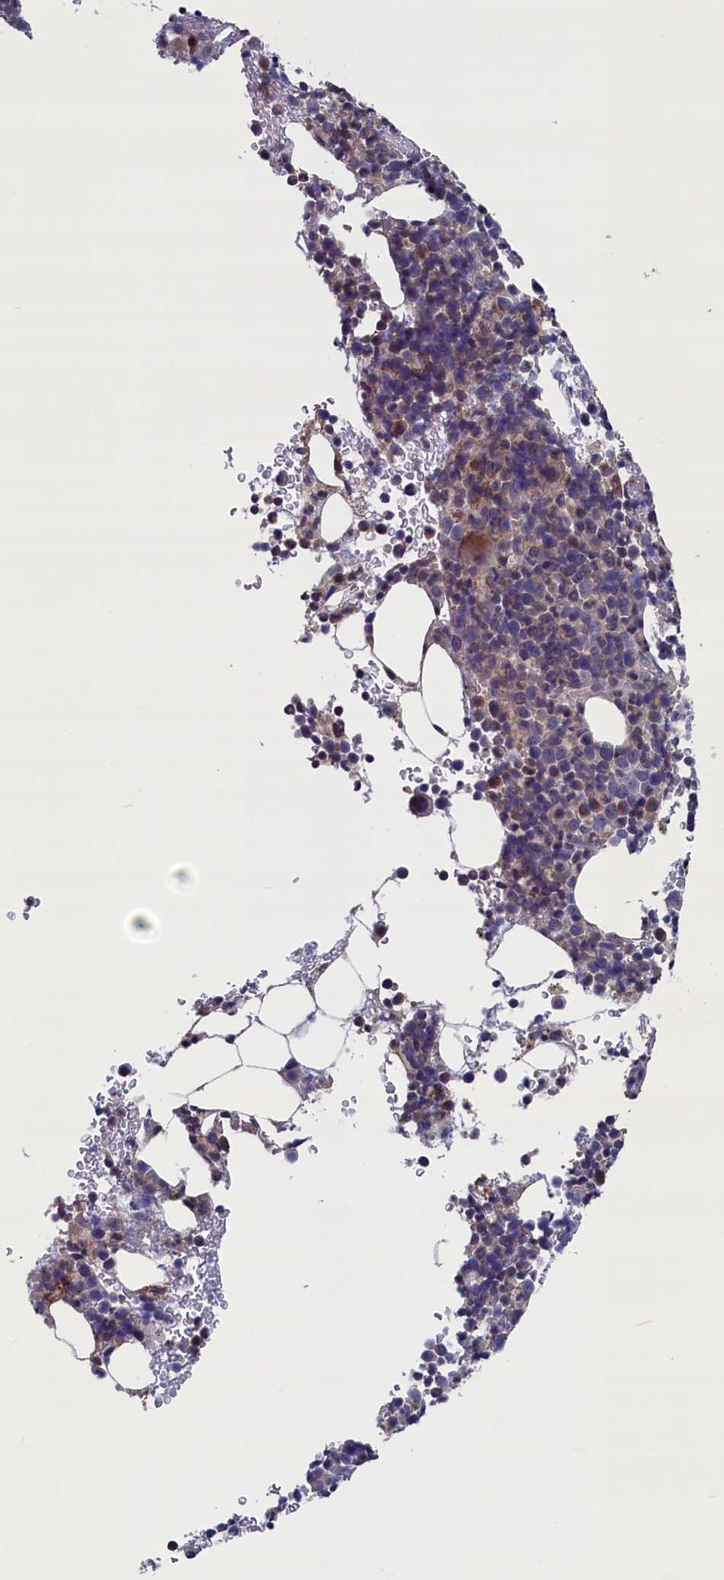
{"staining": {"intensity": "moderate", "quantity": "<25%", "location": "cytoplasmic/membranous"}, "tissue": "bone marrow", "cell_type": "Hematopoietic cells", "image_type": "normal", "snomed": [{"axis": "morphology", "description": "Normal tissue, NOS"}, {"axis": "topography", "description": "Bone marrow"}], "caption": "A brown stain highlights moderate cytoplasmic/membranous staining of a protein in hematopoietic cells of unremarkable human bone marrow.", "gene": "SPATA13", "patient": {"sex": "female", "age": 82}}